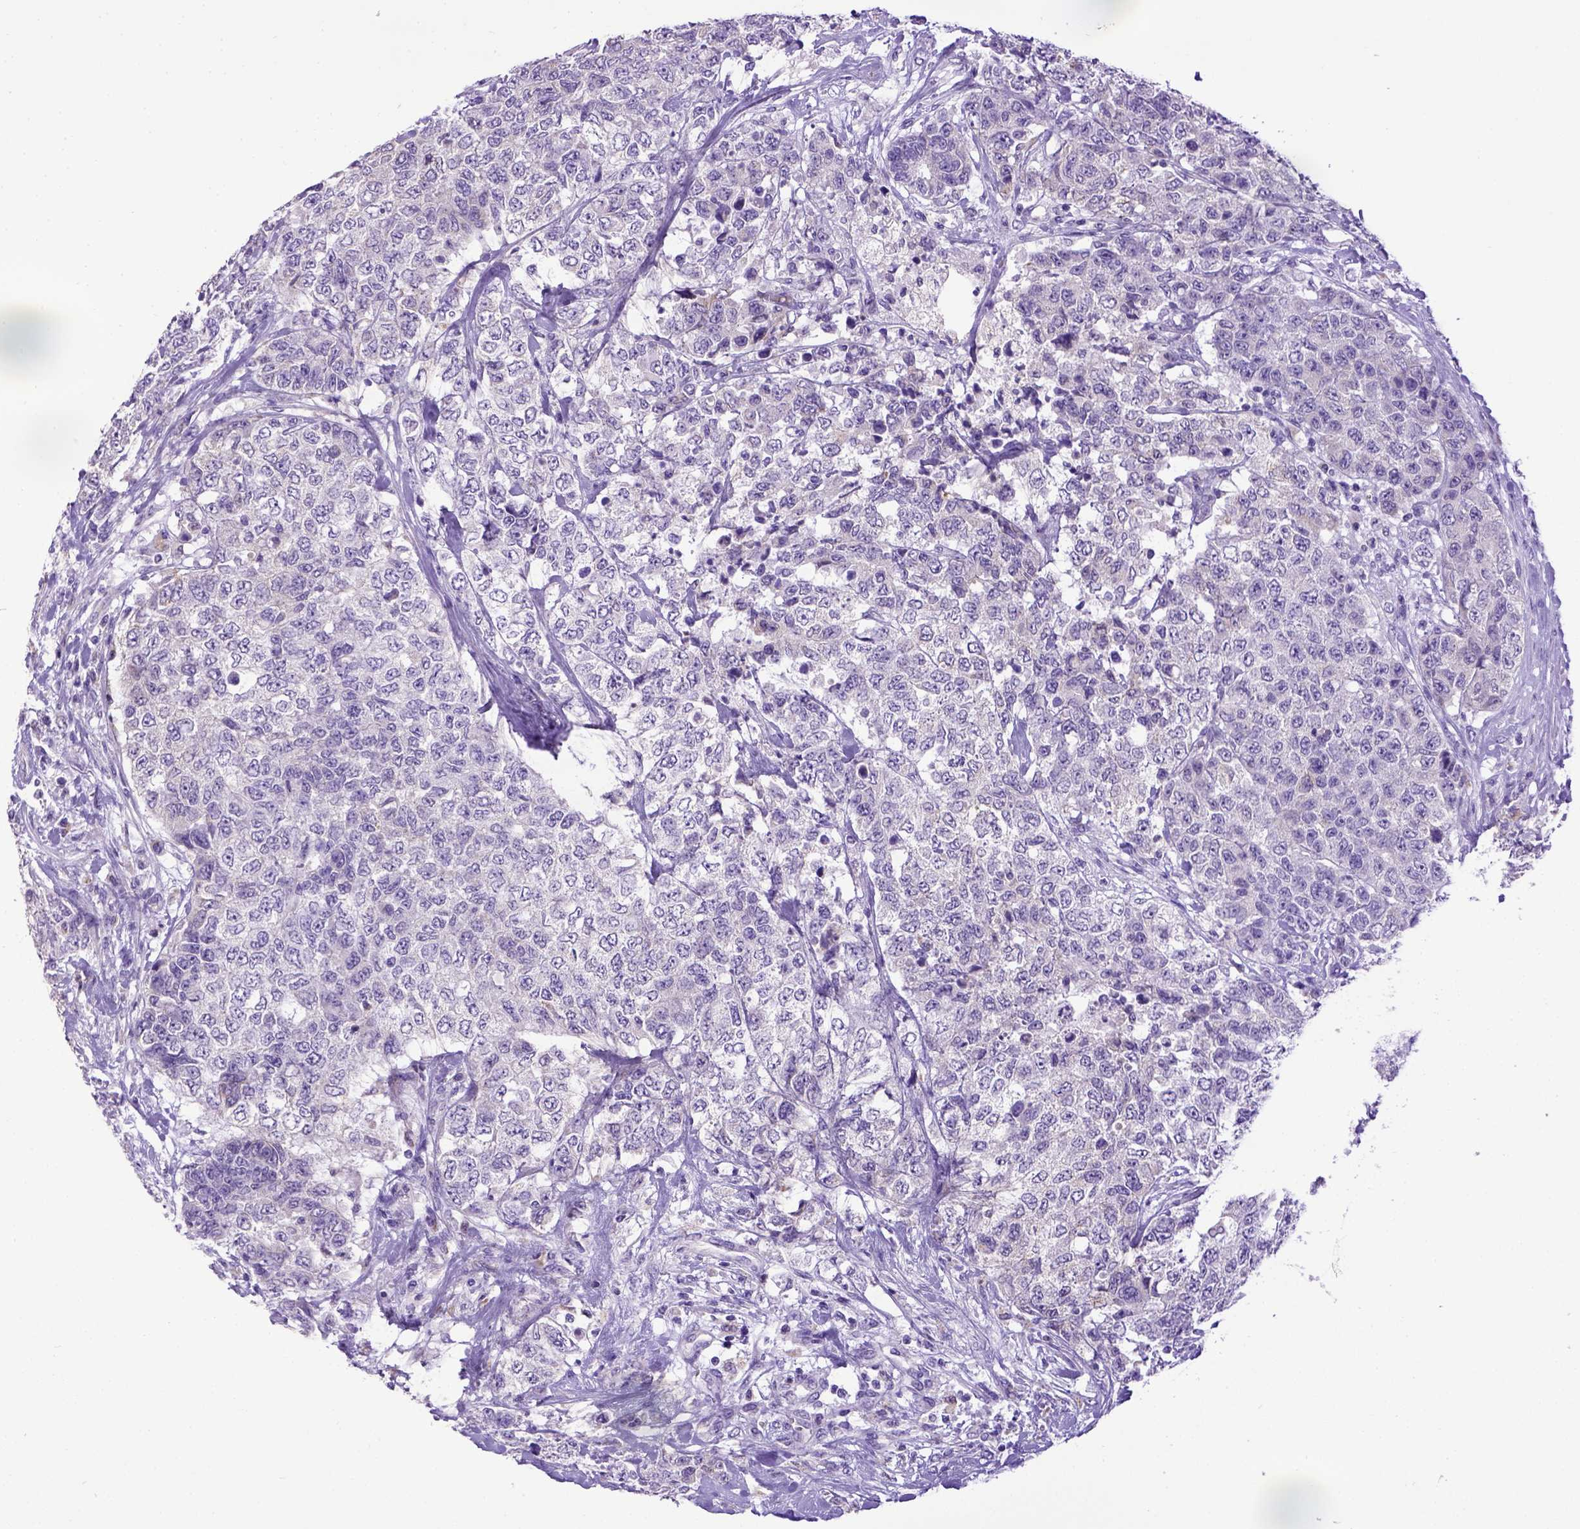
{"staining": {"intensity": "negative", "quantity": "none", "location": "none"}, "tissue": "urothelial cancer", "cell_type": "Tumor cells", "image_type": "cancer", "snomed": [{"axis": "morphology", "description": "Urothelial carcinoma, High grade"}, {"axis": "topography", "description": "Urinary bladder"}], "caption": "Histopathology image shows no significant protein positivity in tumor cells of urothelial cancer. (DAB (3,3'-diaminobenzidine) immunohistochemistry, high magnification).", "gene": "SPEF1", "patient": {"sex": "female", "age": 78}}